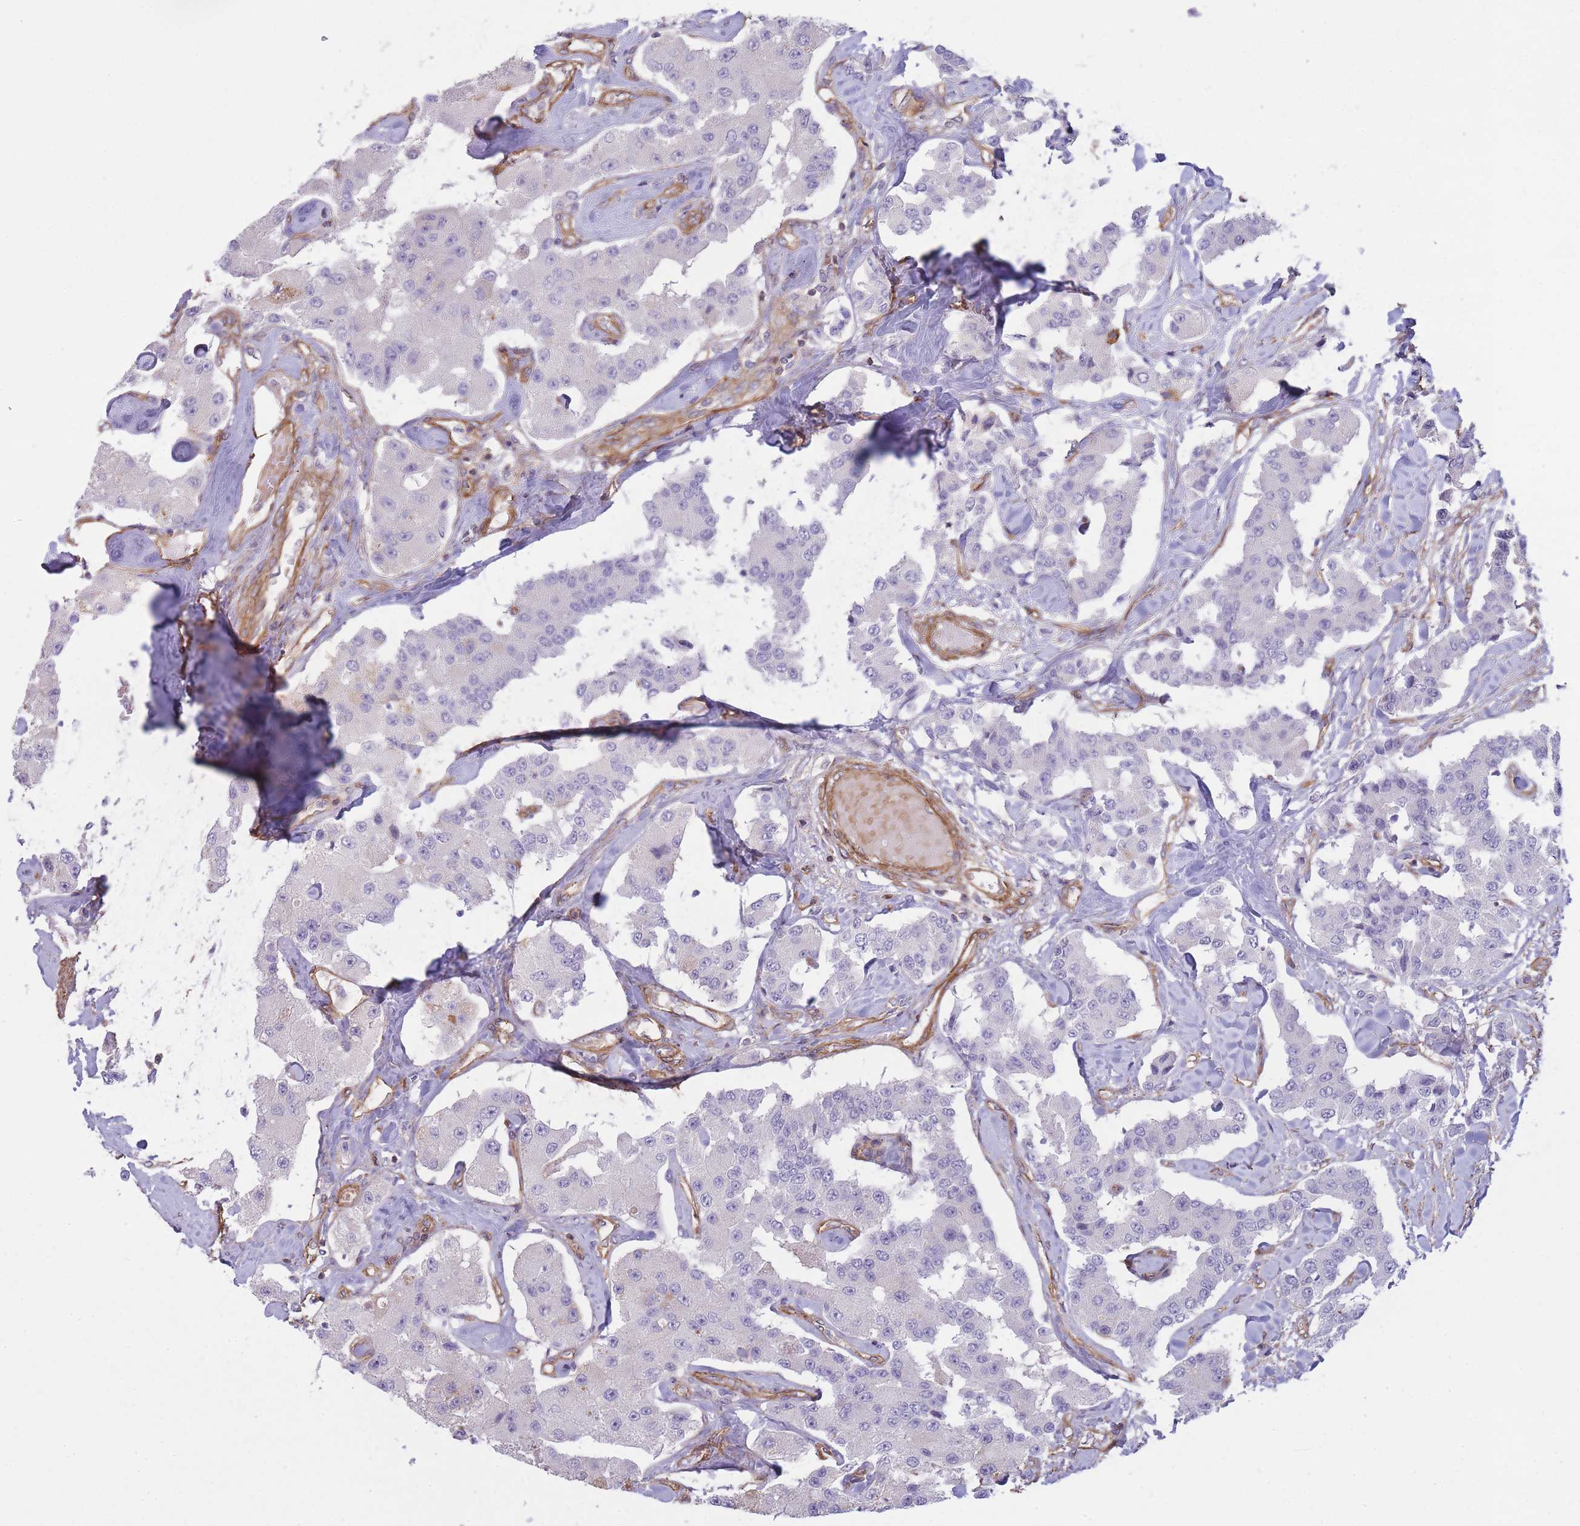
{"staining": {"intensity": "negative", "quantity": "none", "location": "none"}, "tissue": "carcinoid", "cell_type": "Tumor cells", "image_type": "cancer", "snomed": [{"axis": "morphology", "description": "Carcinoid, malignant, NOS"}, {"axis": "topography", "description": "Pancreas"}], "caption": "High magnification brightfield microscopy of carcinoid stained with DAB (3,3'-diaminobenzidine) (brown) and counterstained with hematoxylin (blue): tumor cells show no significant expression.", "gene": "CDC25B", "patient": {"sex": "male", "age": 41}}